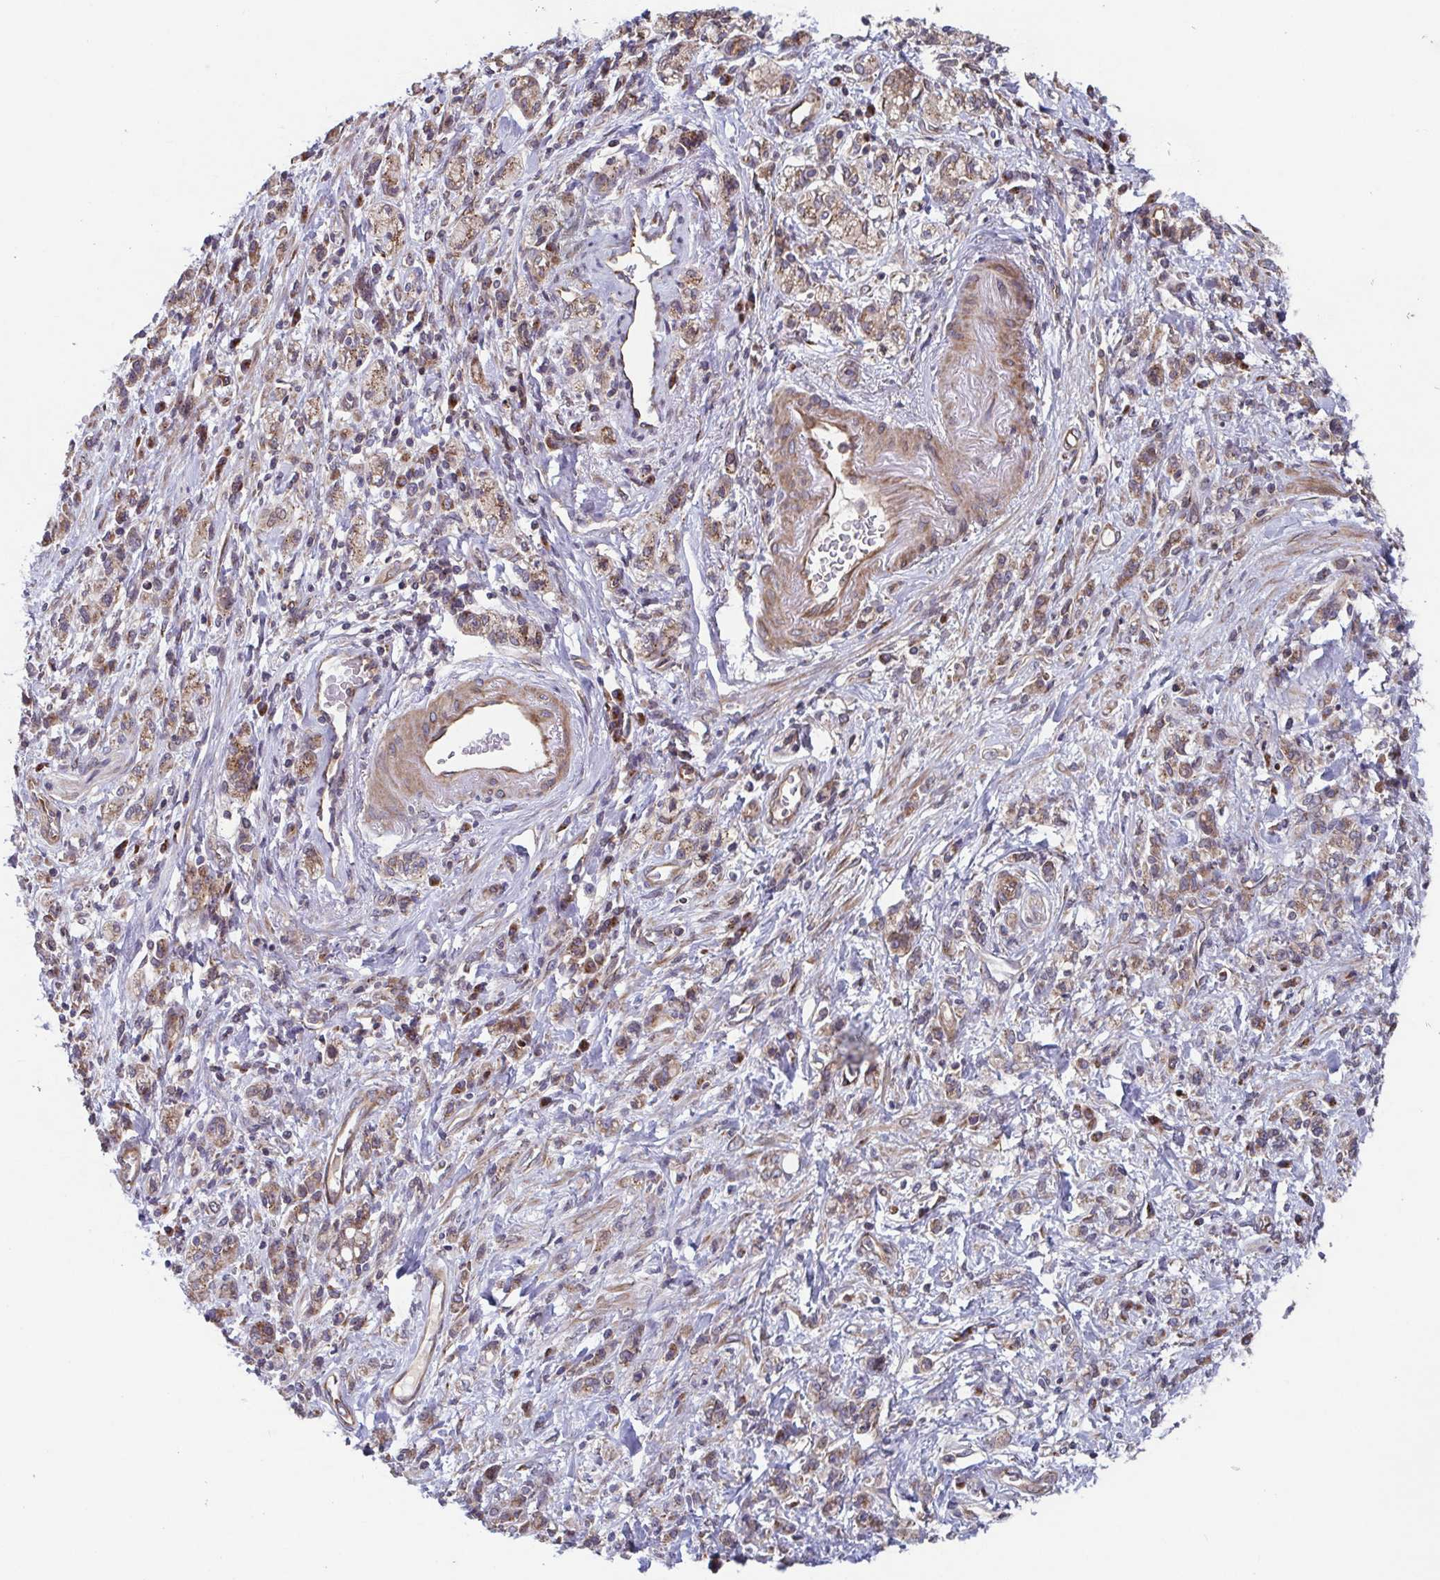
{"staining": {"intensity": "moderate", "quantity": ">75%", "location": "cytoplasmic/membranous"}, "tissue": "stomach cancer", "cell_type": "Tumor cells", "image_type": "cancer", "snomed": [{"axis": "morphology", "description": "Adenocarcinoma, NOS"}, {"axis": "topography", "description": "Stomach"}], "caption": "Tumor cells display medium levels of moderate cytoplasmic/membranous positivity in about >75% of cells in stomach cancer (adenocarcinoma). The protein of interest is shown in brown color, while the nuclei are stained blue.", "gene": "COPB1", "patient": {"sex": "male", "age": 77}}